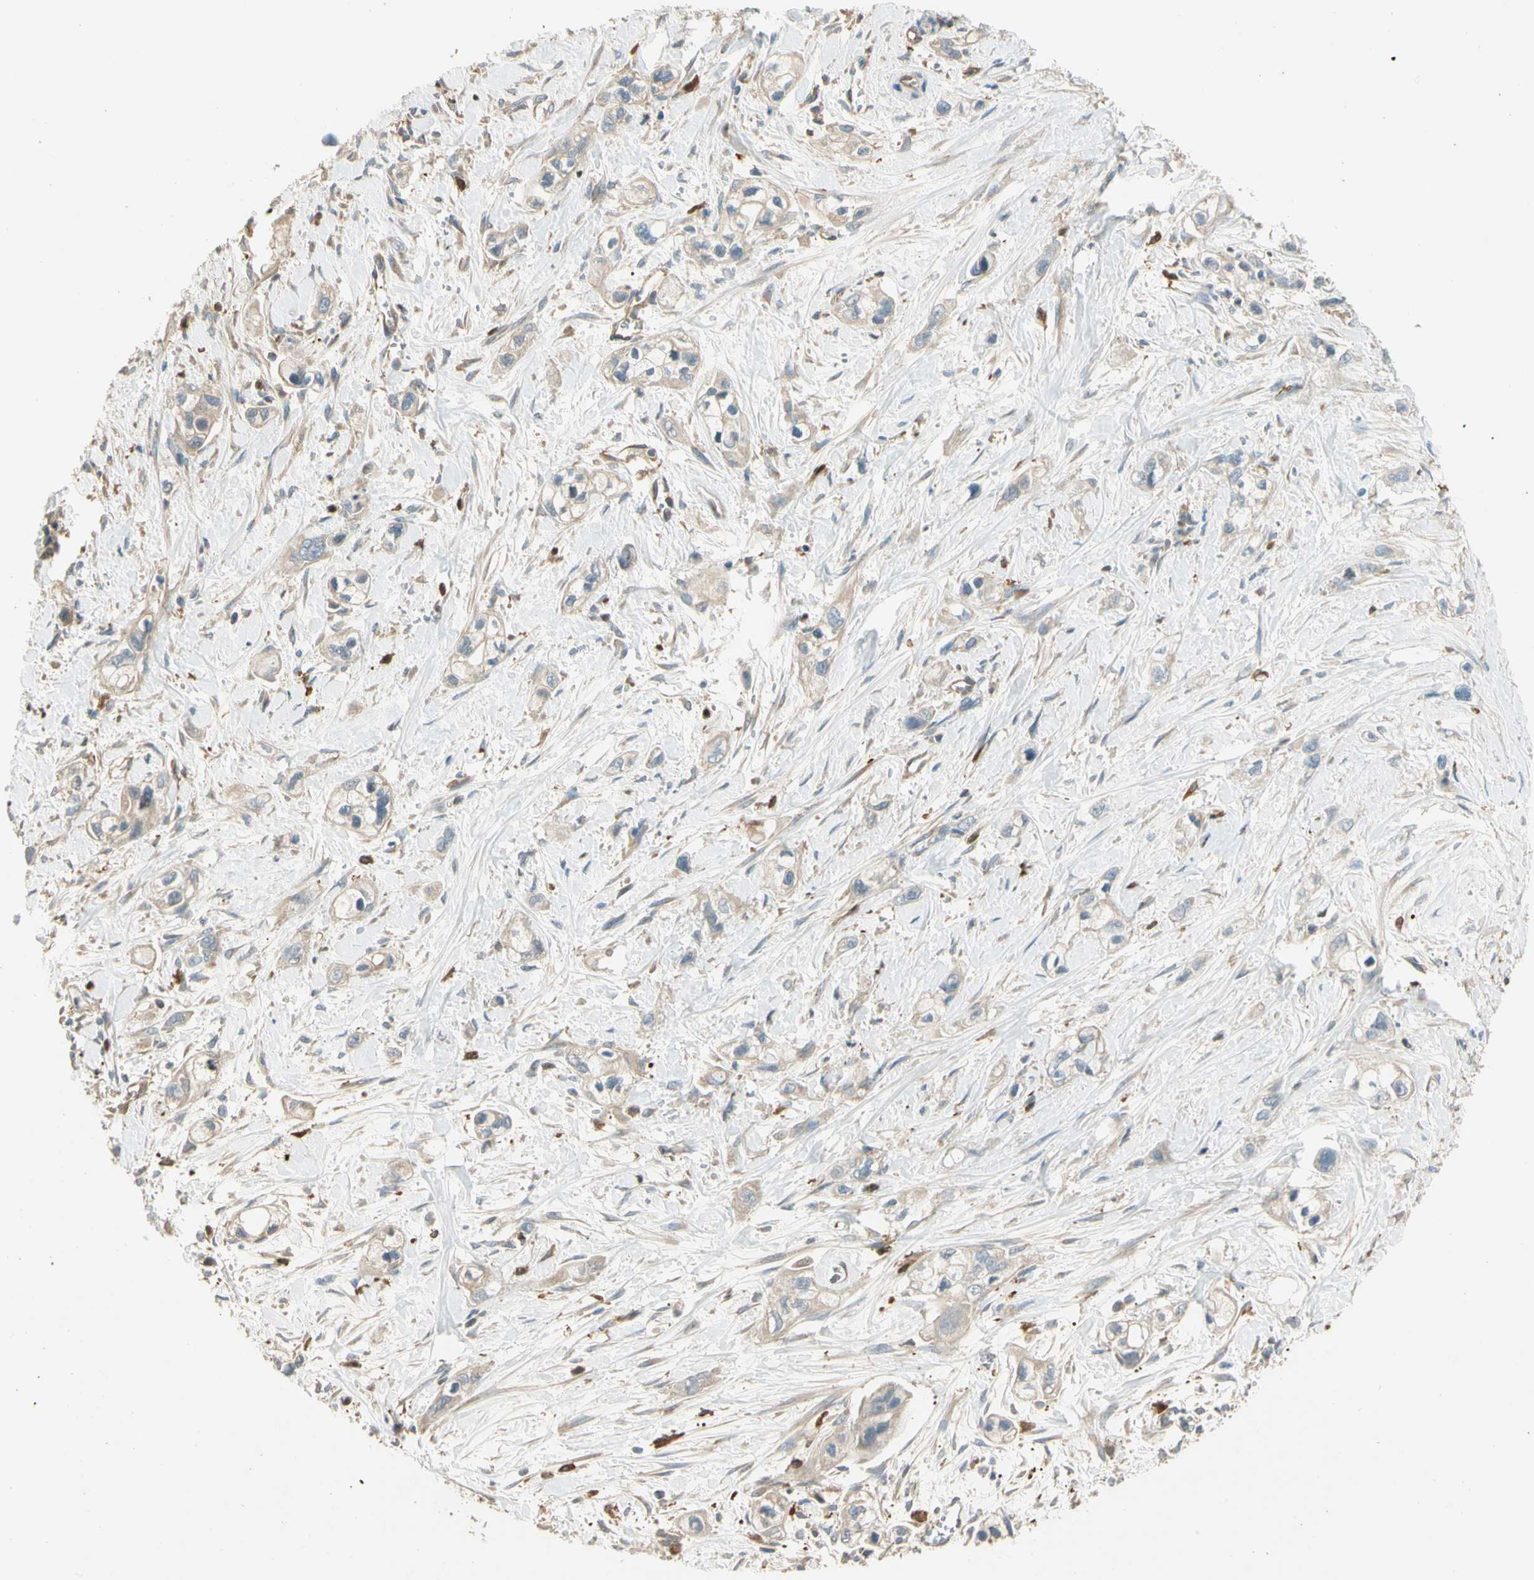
{"staining": {"intensity": "weak", "quantity": ">75%", "location": "cytoplasmic/membranous"}, "tissue": "pancreatic cancer", "cell_type": "Tumor cells", "image_type": "cancer", "snomed": [{"axis": "morphology", "description": "Adenocarcinoma, NOS"}, {"axis": "topography", "description": "Pancreas"}], "caption": "Weak cytoplasmic/membranous expression for a protein is seen in about >75% of tumor cells of adenocarcinoma (pancreatic) using immunohistochemistry.", "gene": "PARP14", "patient": {"sex": "male", "age": 74}}